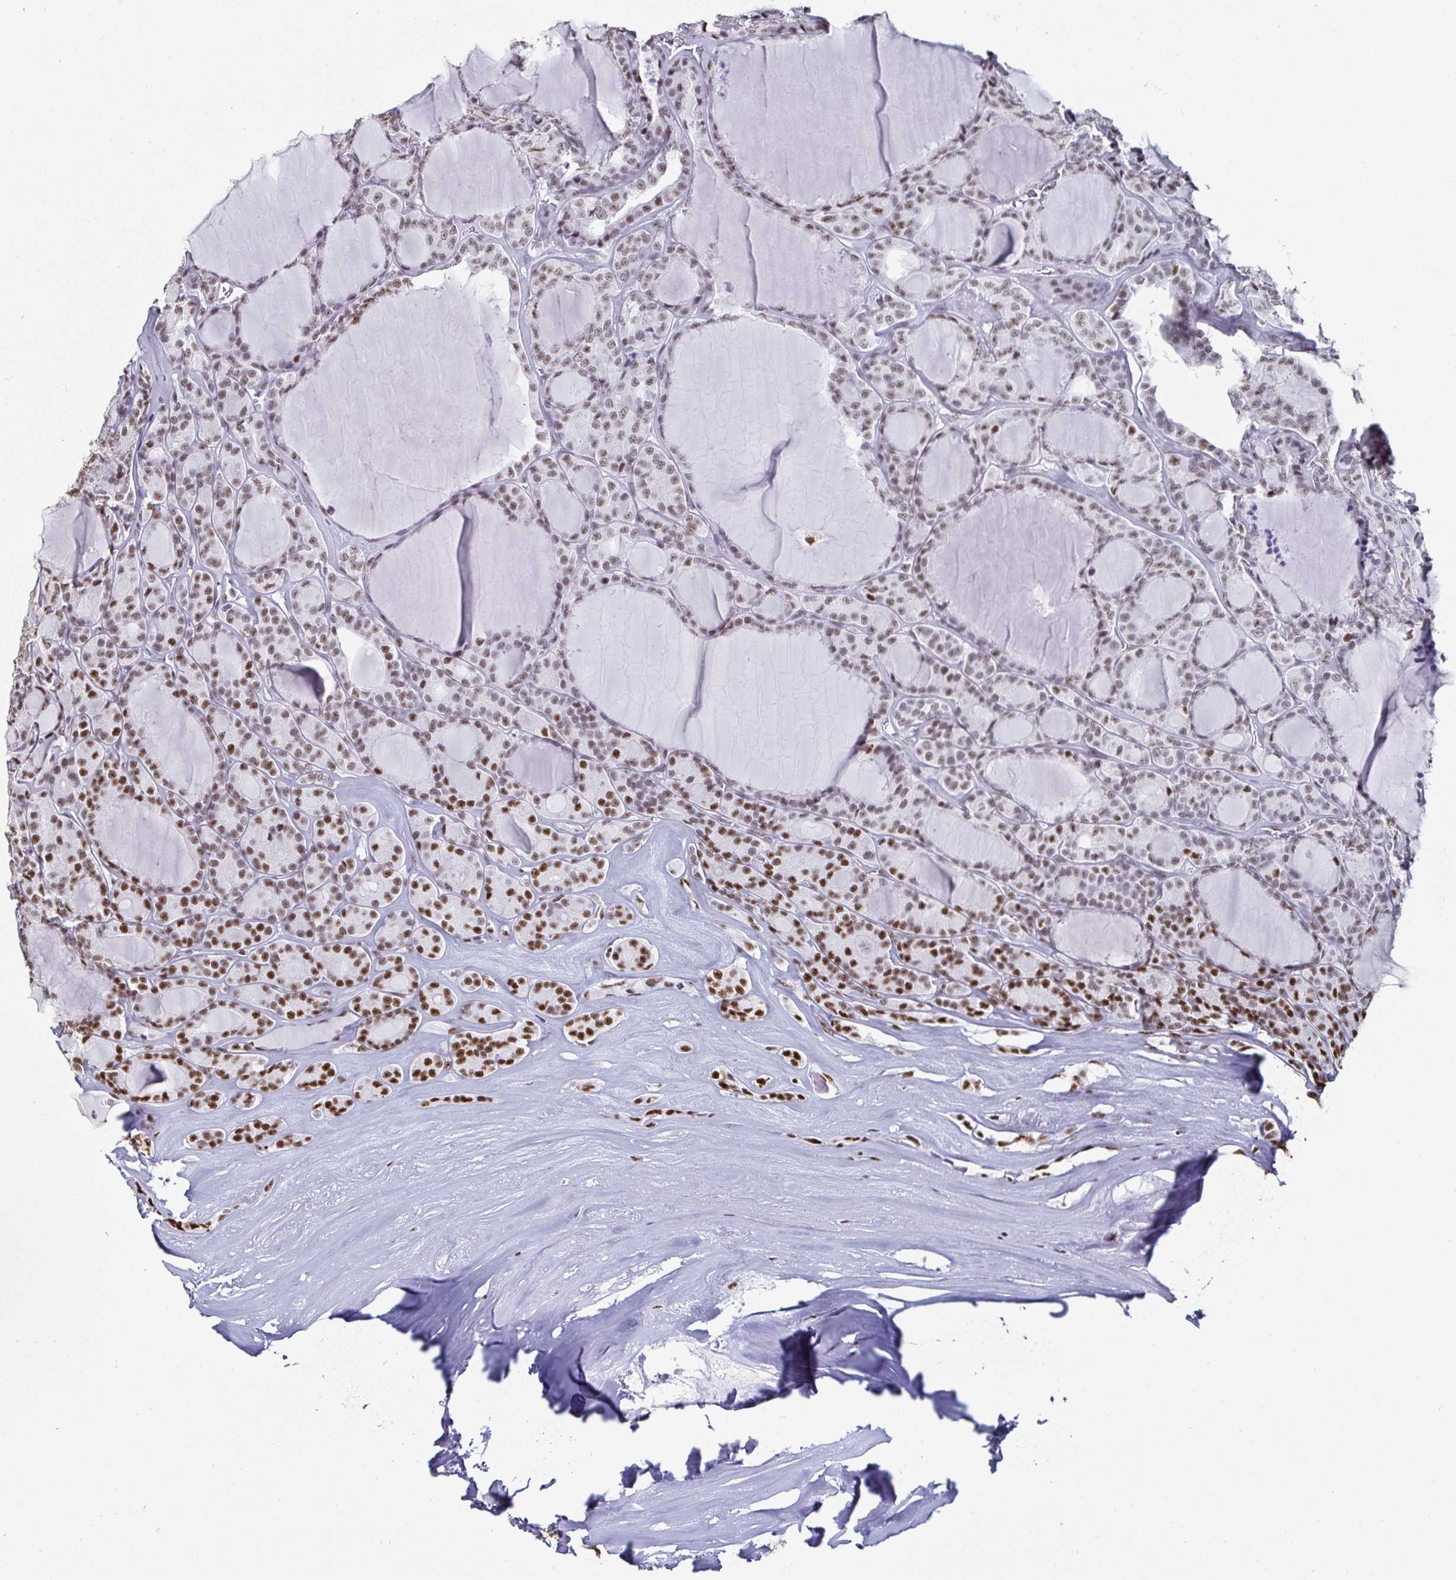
{"staining": {"intensity": "moderate", "quantity": "25%-75%", "location": "nuclear"}, "tissue": "thyroid cancer", "cell_type": "Tumor cells", "image_type": "cancer", "snomed": [{"axis": "morphology", "description": "Follicular adenoma carcinoma, NOS"}, {"axis": "topography", "description": "Thyroid gland"}], "caption": "This is a photomicrograph of IHC staining of thyroid follicular adenoma carcinoma, which shows moderate expression in the nuclear of tumor cells.", "gene": "DDX39B", "patient": {"sex": "male", "age": 74}}